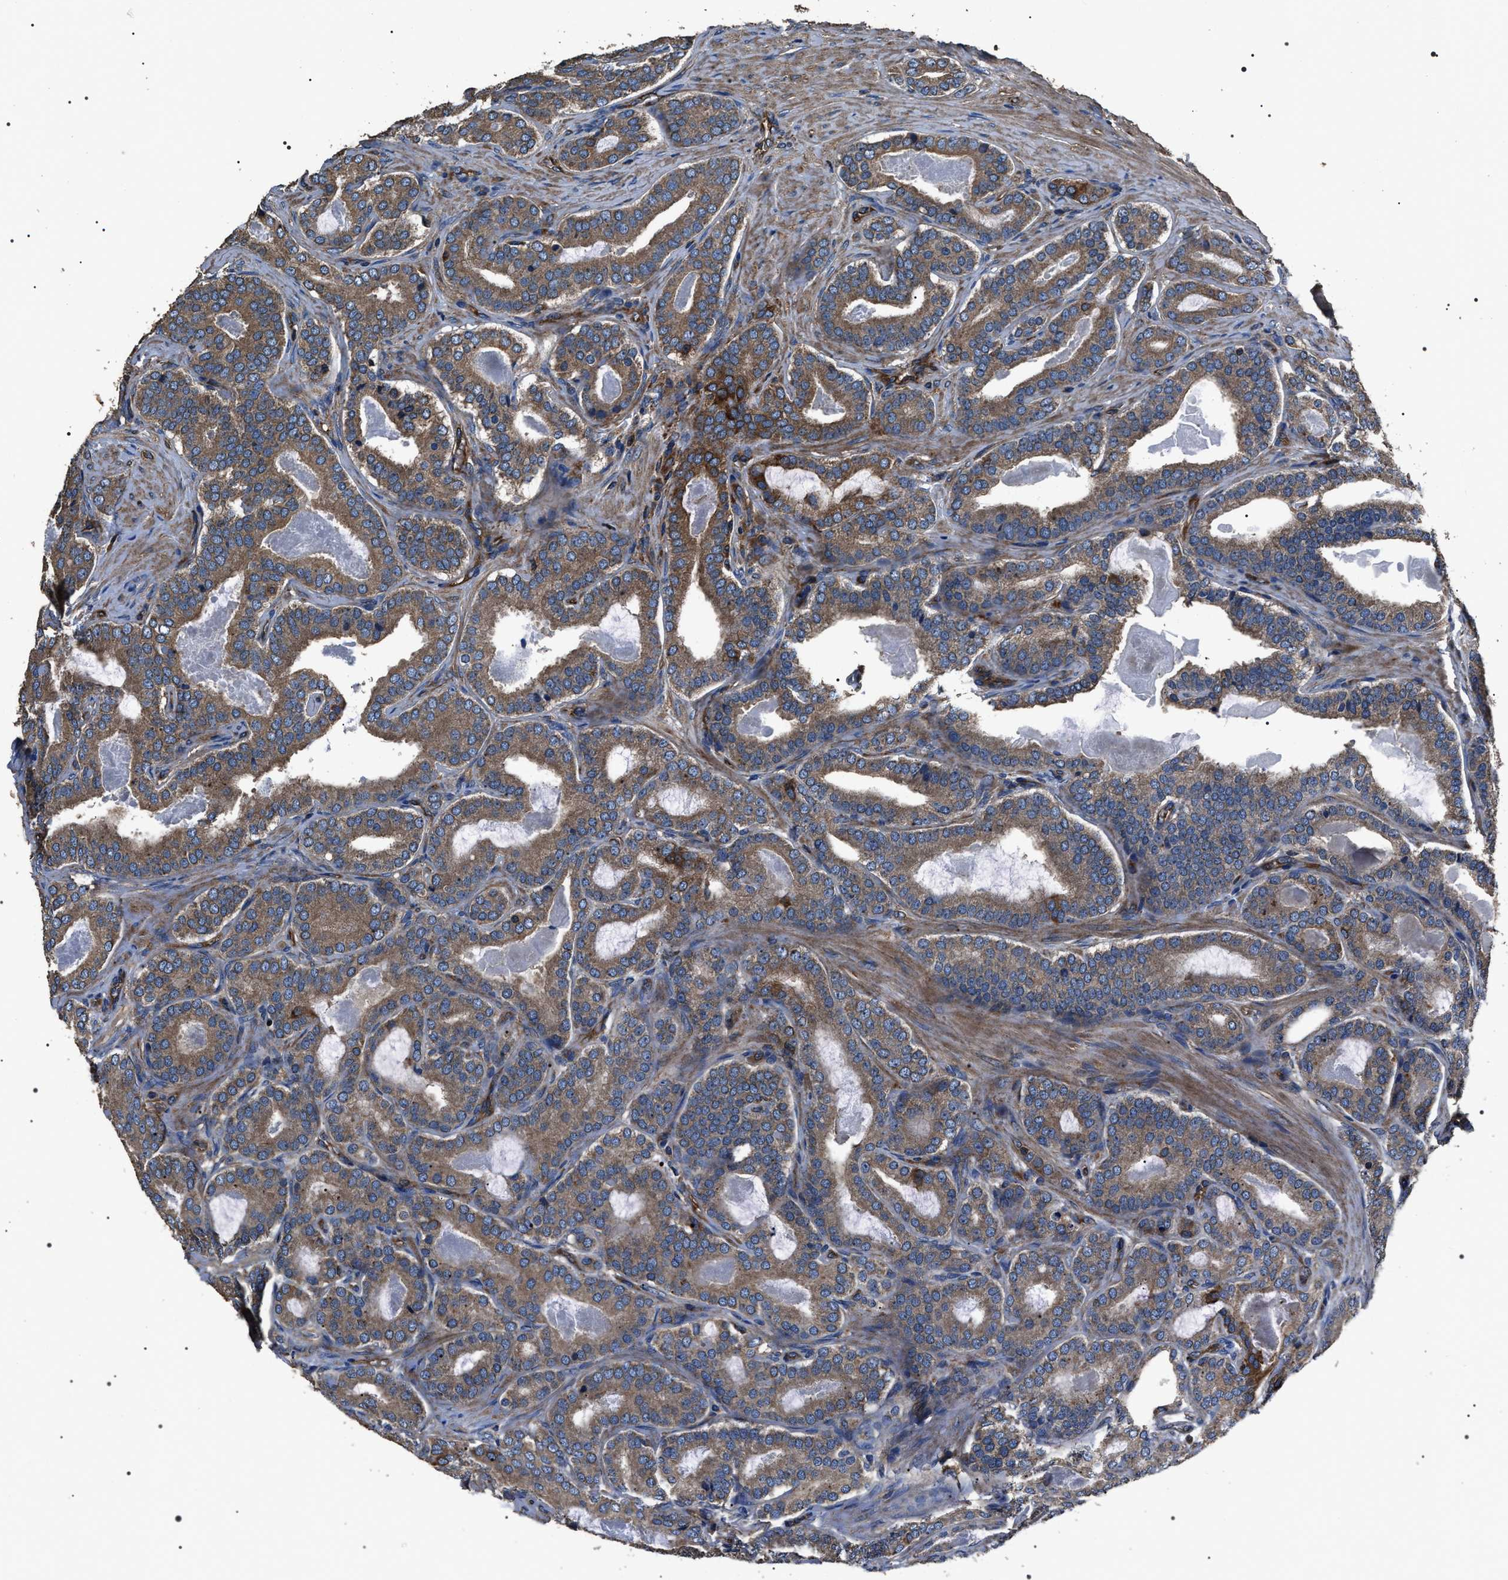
{"staining": {"intensity": "moderate", "quantity": ">75%", "location": "cytoplasmic/membranous"}, "tissue": "prostate cancer", "cell_type": "Tumor cells", "image_type": "cancer", "snomed": [{"axis": "morphology", "description": "Adenocarcinoma, High grade"}, {"axis": "topography", "description": "Prostate"}], "caption": "An image of human prostate cancer stained for a protein reveals moderate cytoplasmic/membranous brown staining in tumor cells. (DAB (3,3'-diaminobenzidine) IHC, brown staining for protein, blue staining for nuclei).", "gene": "HSCB", "patient": {"sex": "male", "age": 60}}